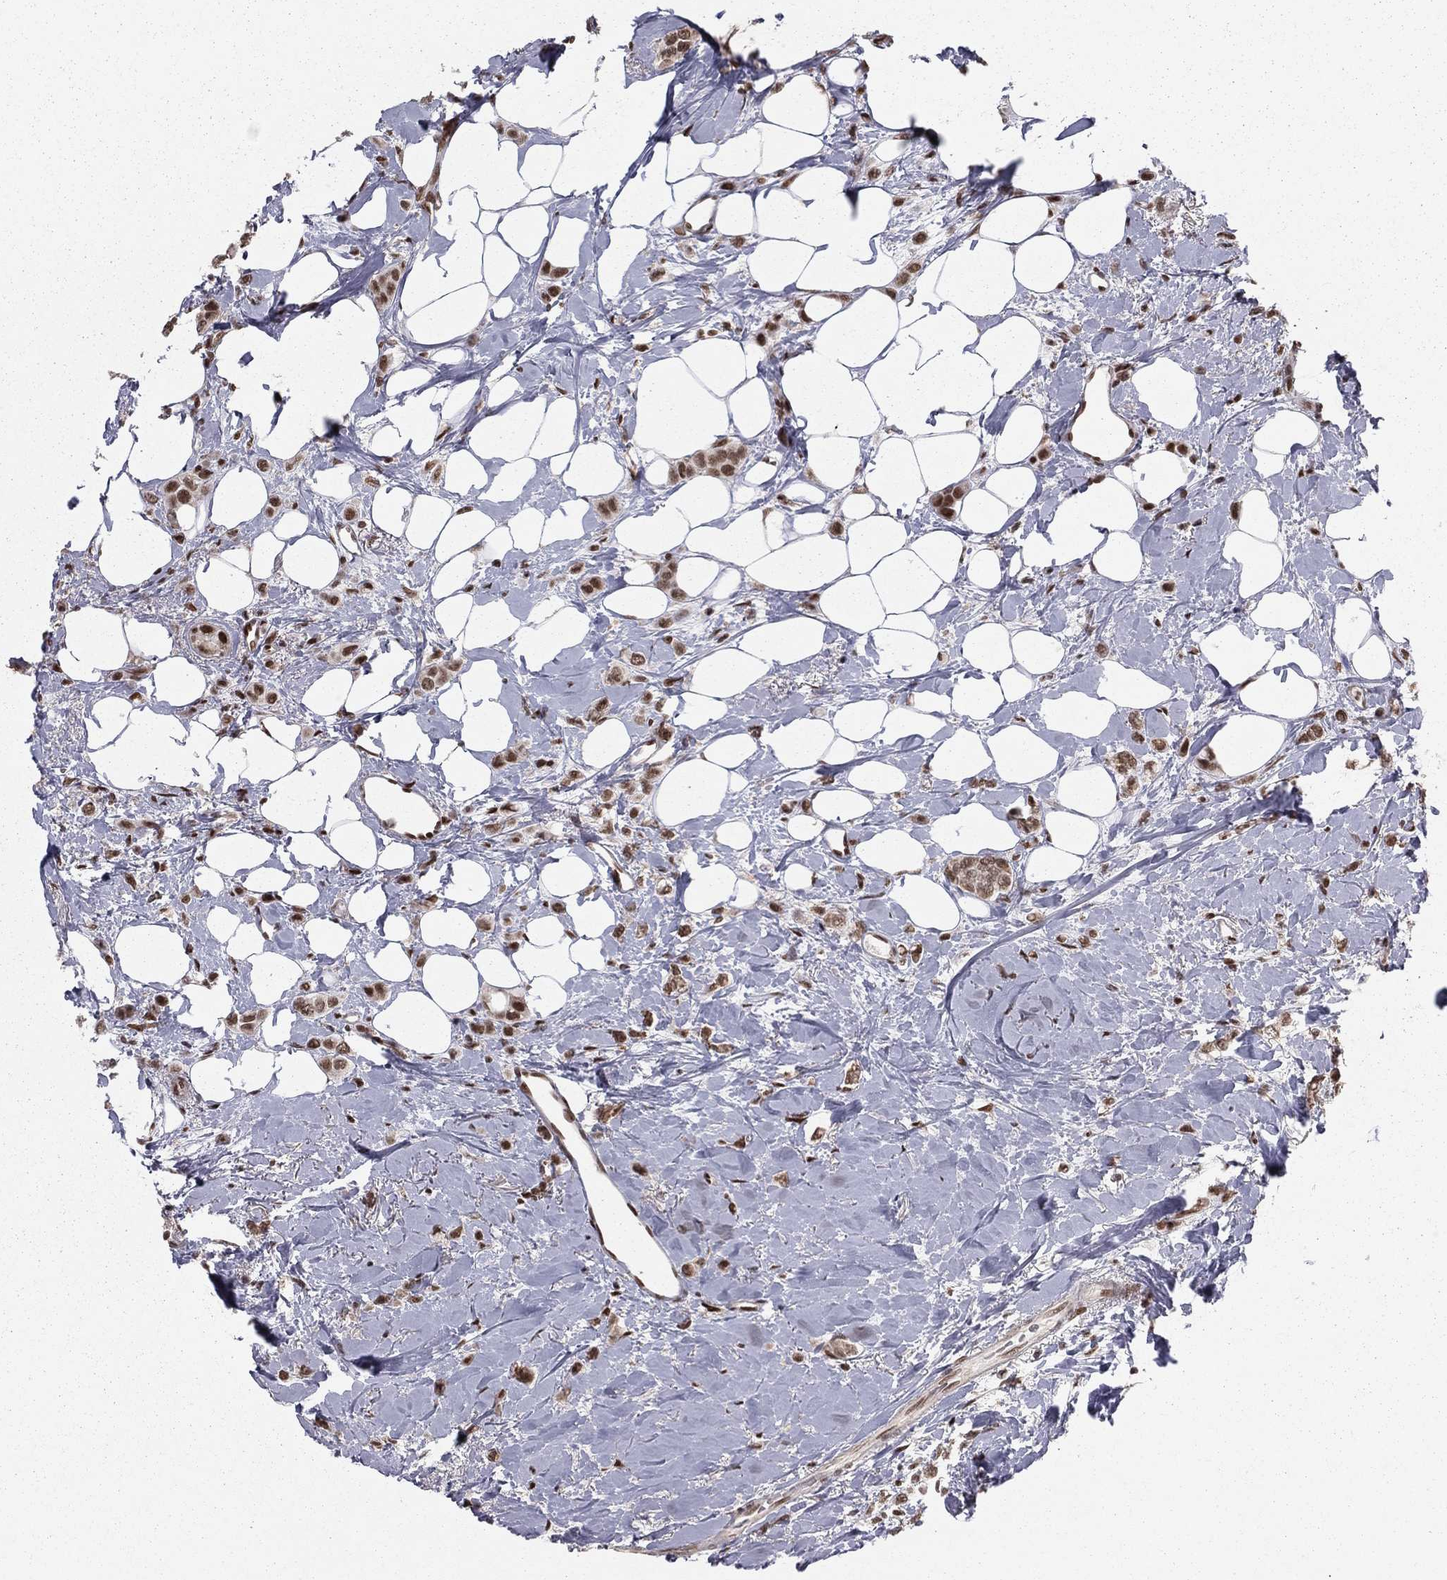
{"staining": {"intensity": "moderate", "quantity": ">75%", "location": "nuclear"}, "tissue": "breast cancer", "cell_type": "Tumor cells", "image_type": "cancer", "snomed": [{"axis": "morphology", "description": "Lobular carcinoma"}, {"axis": "topography", "description": "Breast"}], "caption": "IHC staining of breast lobular carcinoma, which demonstrates medium levels of moderate nuclear staining in approximately >75% of tumor cells indicating moderate nuclear protein positivity. The staining was performed using DAB (3,3'-diaminobenzidine) (brown) for protein detection and nuclei were counterstained in hematoxylin (blue).", "gene": "NFYB", "patient": {"sex": "female", "age": 66}}